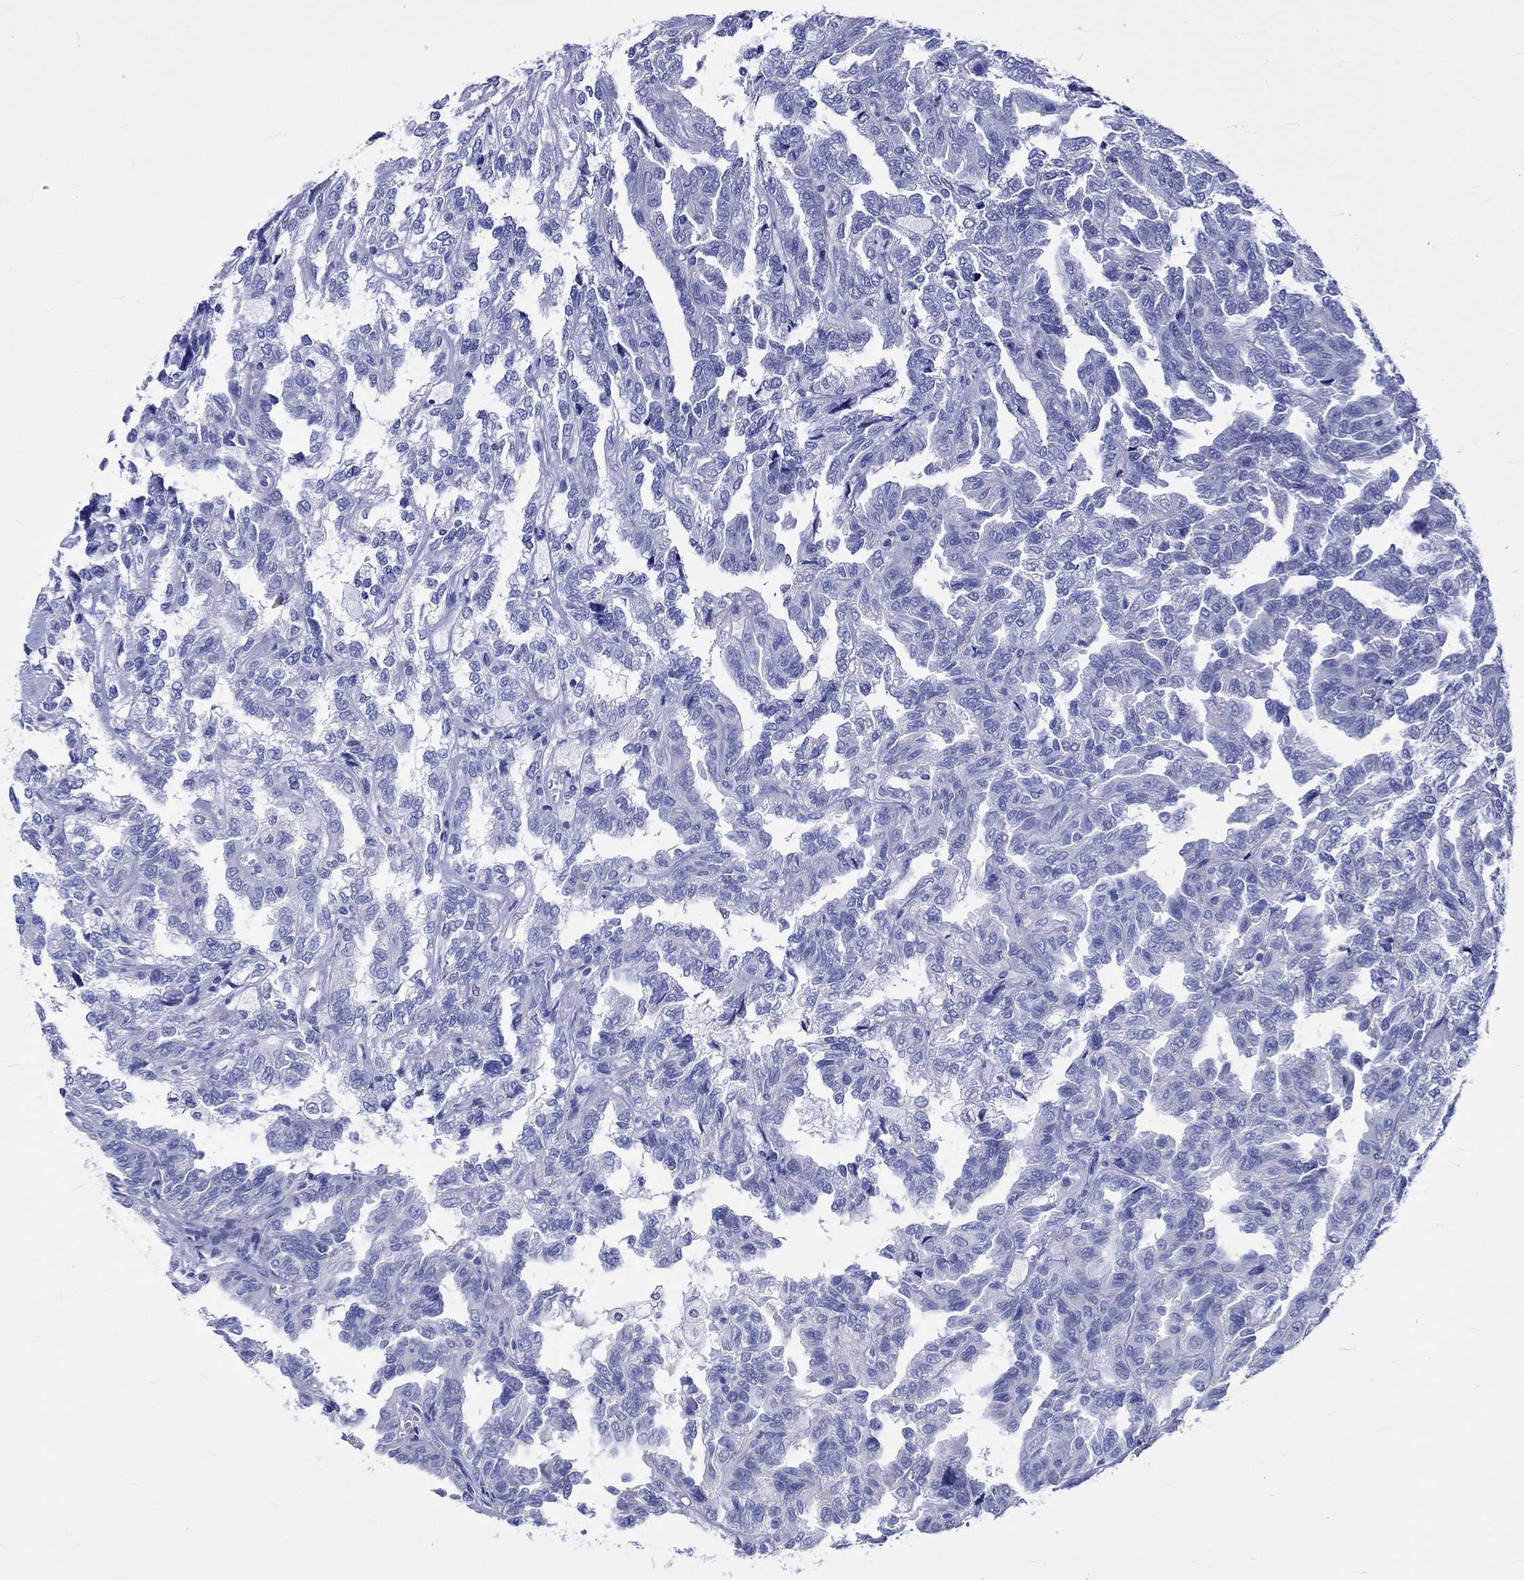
{"staining": {"intensity": "negative", "quantity": "none", "location": "none"}, "tissue": "renal cancer", "cell_type": "Tumor cells", "image_type": "cancer", "snomed": [{"axis": "morphology", "description": "Adenocarcinoma, NOS"}, {"axis": "topography", "description": "Kidney"}], "caption": "High magnification brightfield microscopy of renal cancer (adenocarcinoma) stained with DAB (brown) and counterstained with hematoxylin (blue): tumor cells show no significant staining.", "gene": "KLHL33", "patient": {"sex": "male", "age": 79}}